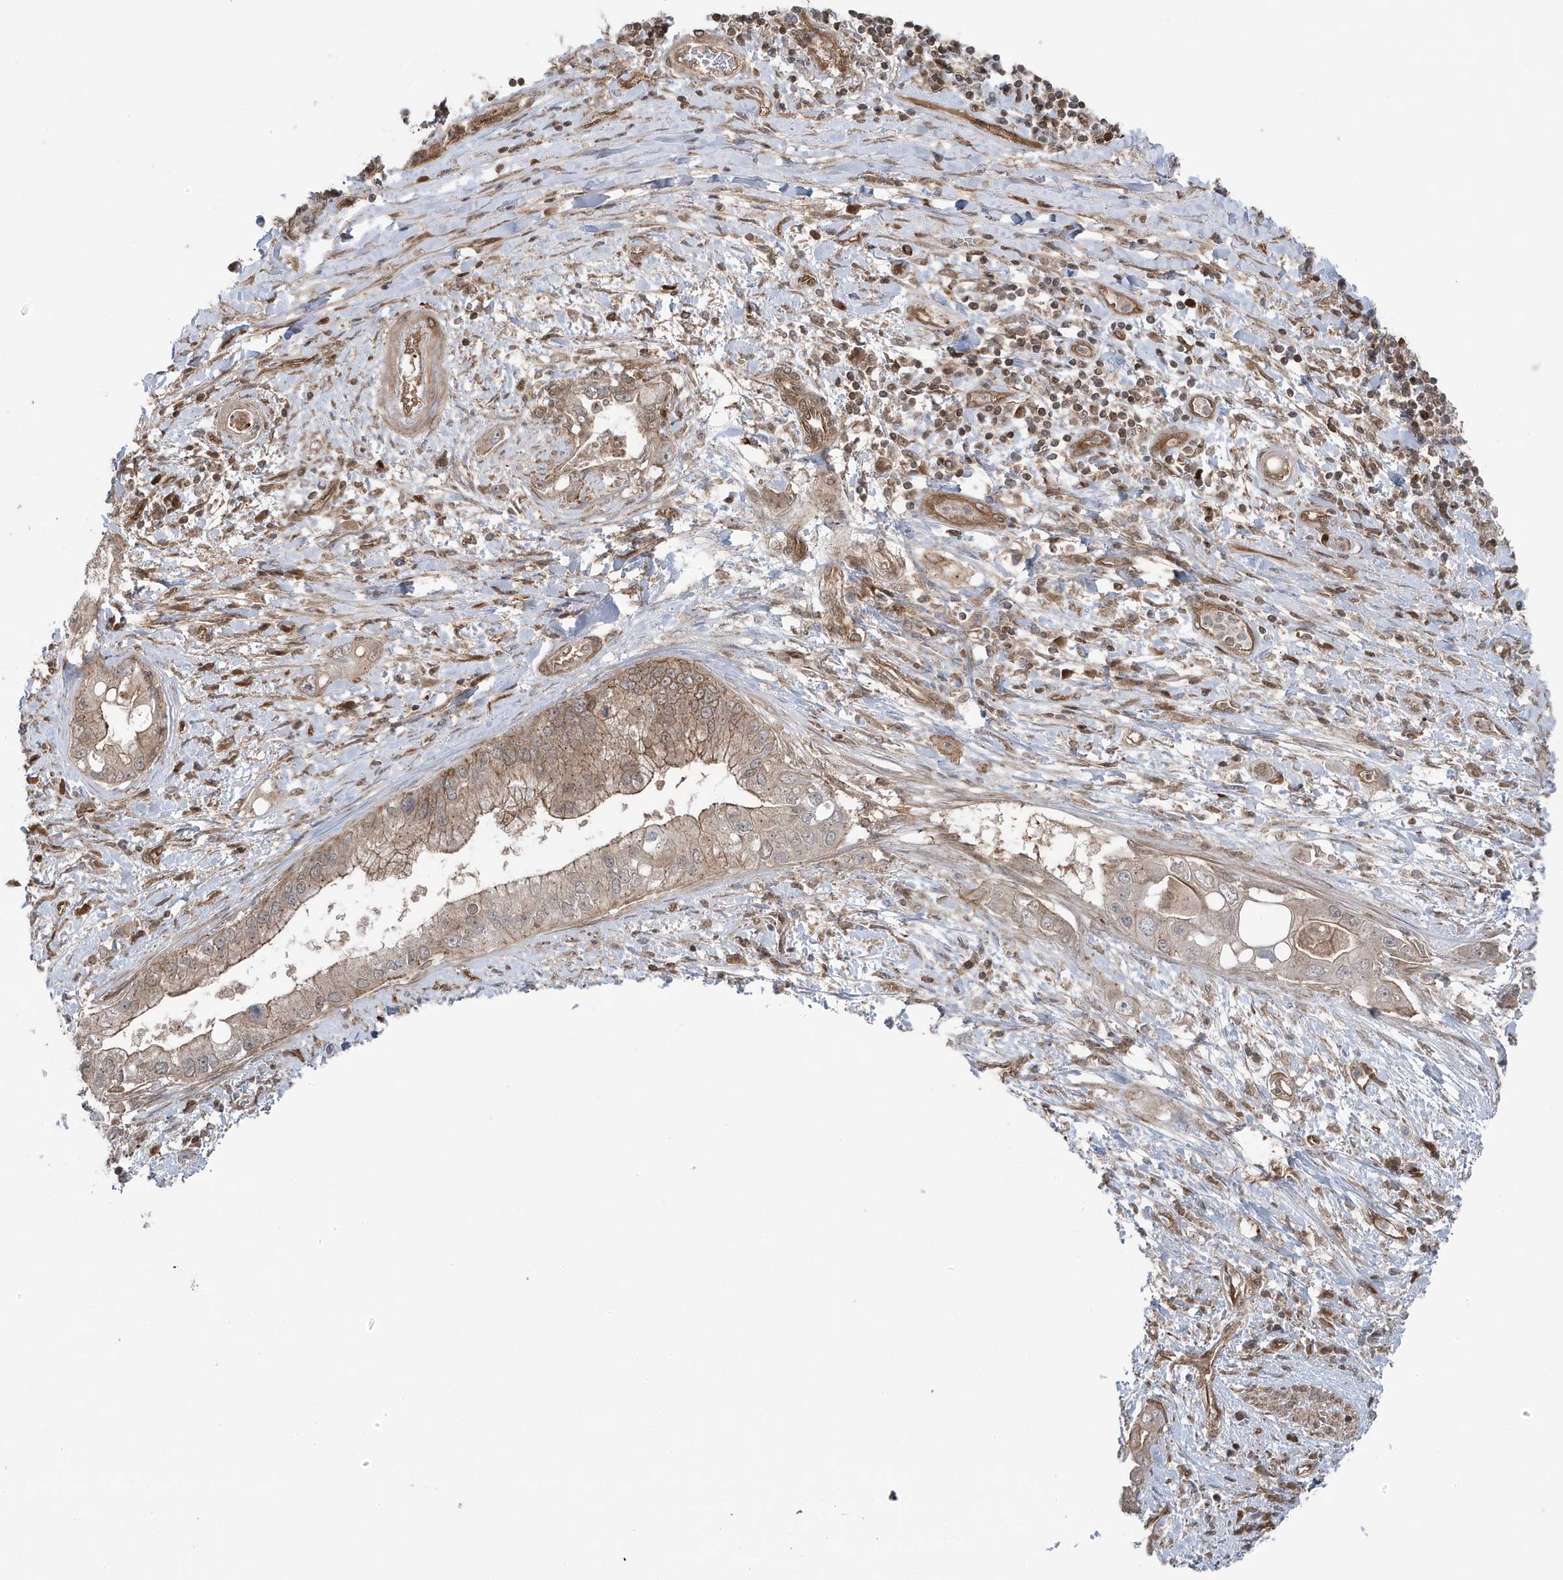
{"staining": {"intensity": "moderate", "quantity": "25%-75%", "location": "cytoplasmic/membranous"}, "tissue": "pancreatic cancer", "cell_type": "Tumor cells", "image_type": "cancer", "snomed": [{"axis": "morphology", "description": "Inflammation, NOS"}, {"axis": "morphology", "description": "Adenocarcinoma, NOS"}, {"axis": "topography", "description": "Pancreas"}], "caption": "Immunohistochemical staining of pancreatic adenocarcinoma displays moderate cytoplasmic/membranous protein staining in about 25%-75% of tumor cells.", "gene": "MAPK1IP1L", "patient": {"sex": "female", "age": 56}}